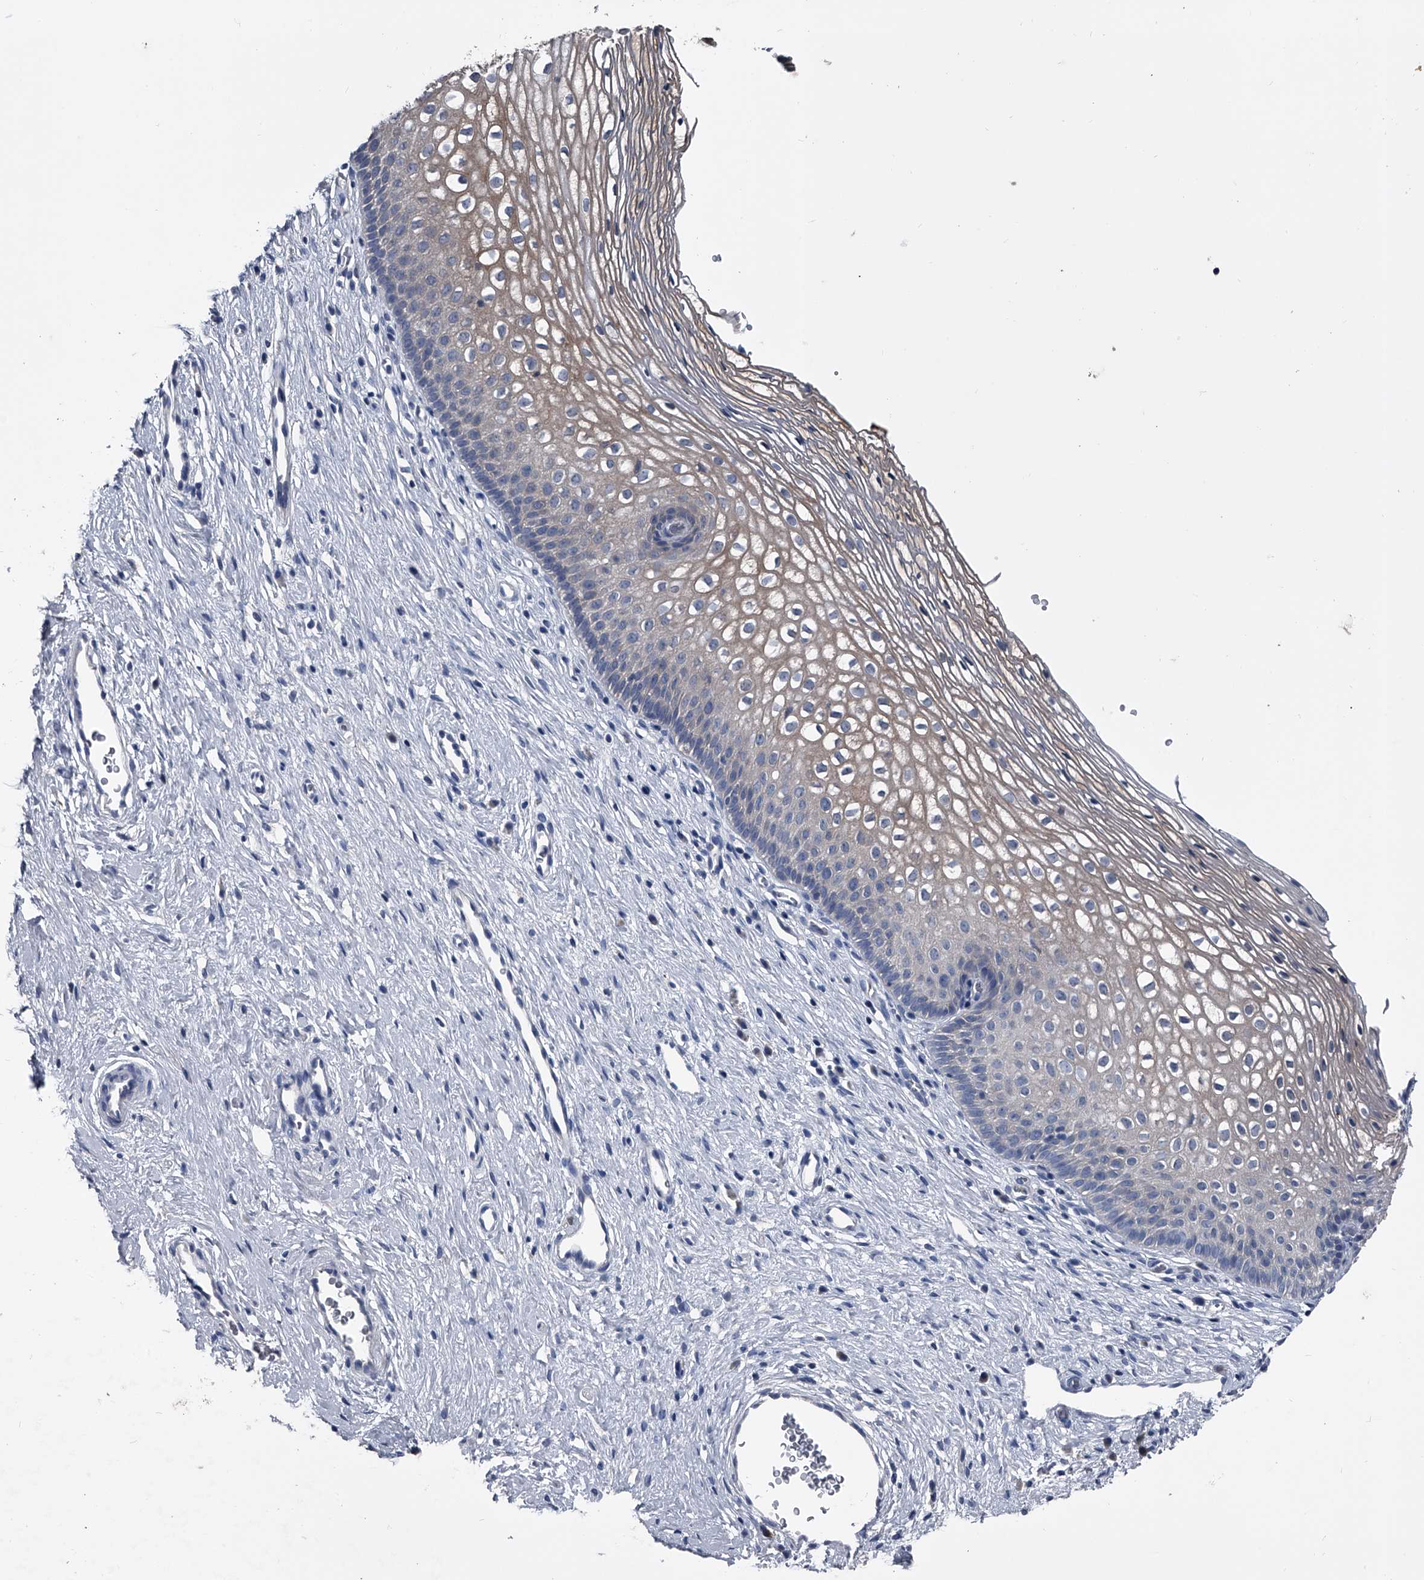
{"staining": {"intensity": "negative", "quantity": "none", "location": "none"}, "tissue": "cervix", "cell_type": "Glandular cells", "image_type": "normal", "snomed": [{"axis": "morphology", "description": "Normal tissue, NOS"}, {"axis": "topography", "description": "Cervix"}], "caption": "Immunohistochemistry (IHC) of benign cervix exhibits no positivity in glandular cells. The staining was performed using DAB (3,3'-diaminobenzidine) to visualize the protein expression in brown, while the nuclei were stained in blue with hematoxylin (Magnification: 20x).", "gene": "KIF13A", "patient": {"sex": "female", "age": 27}}